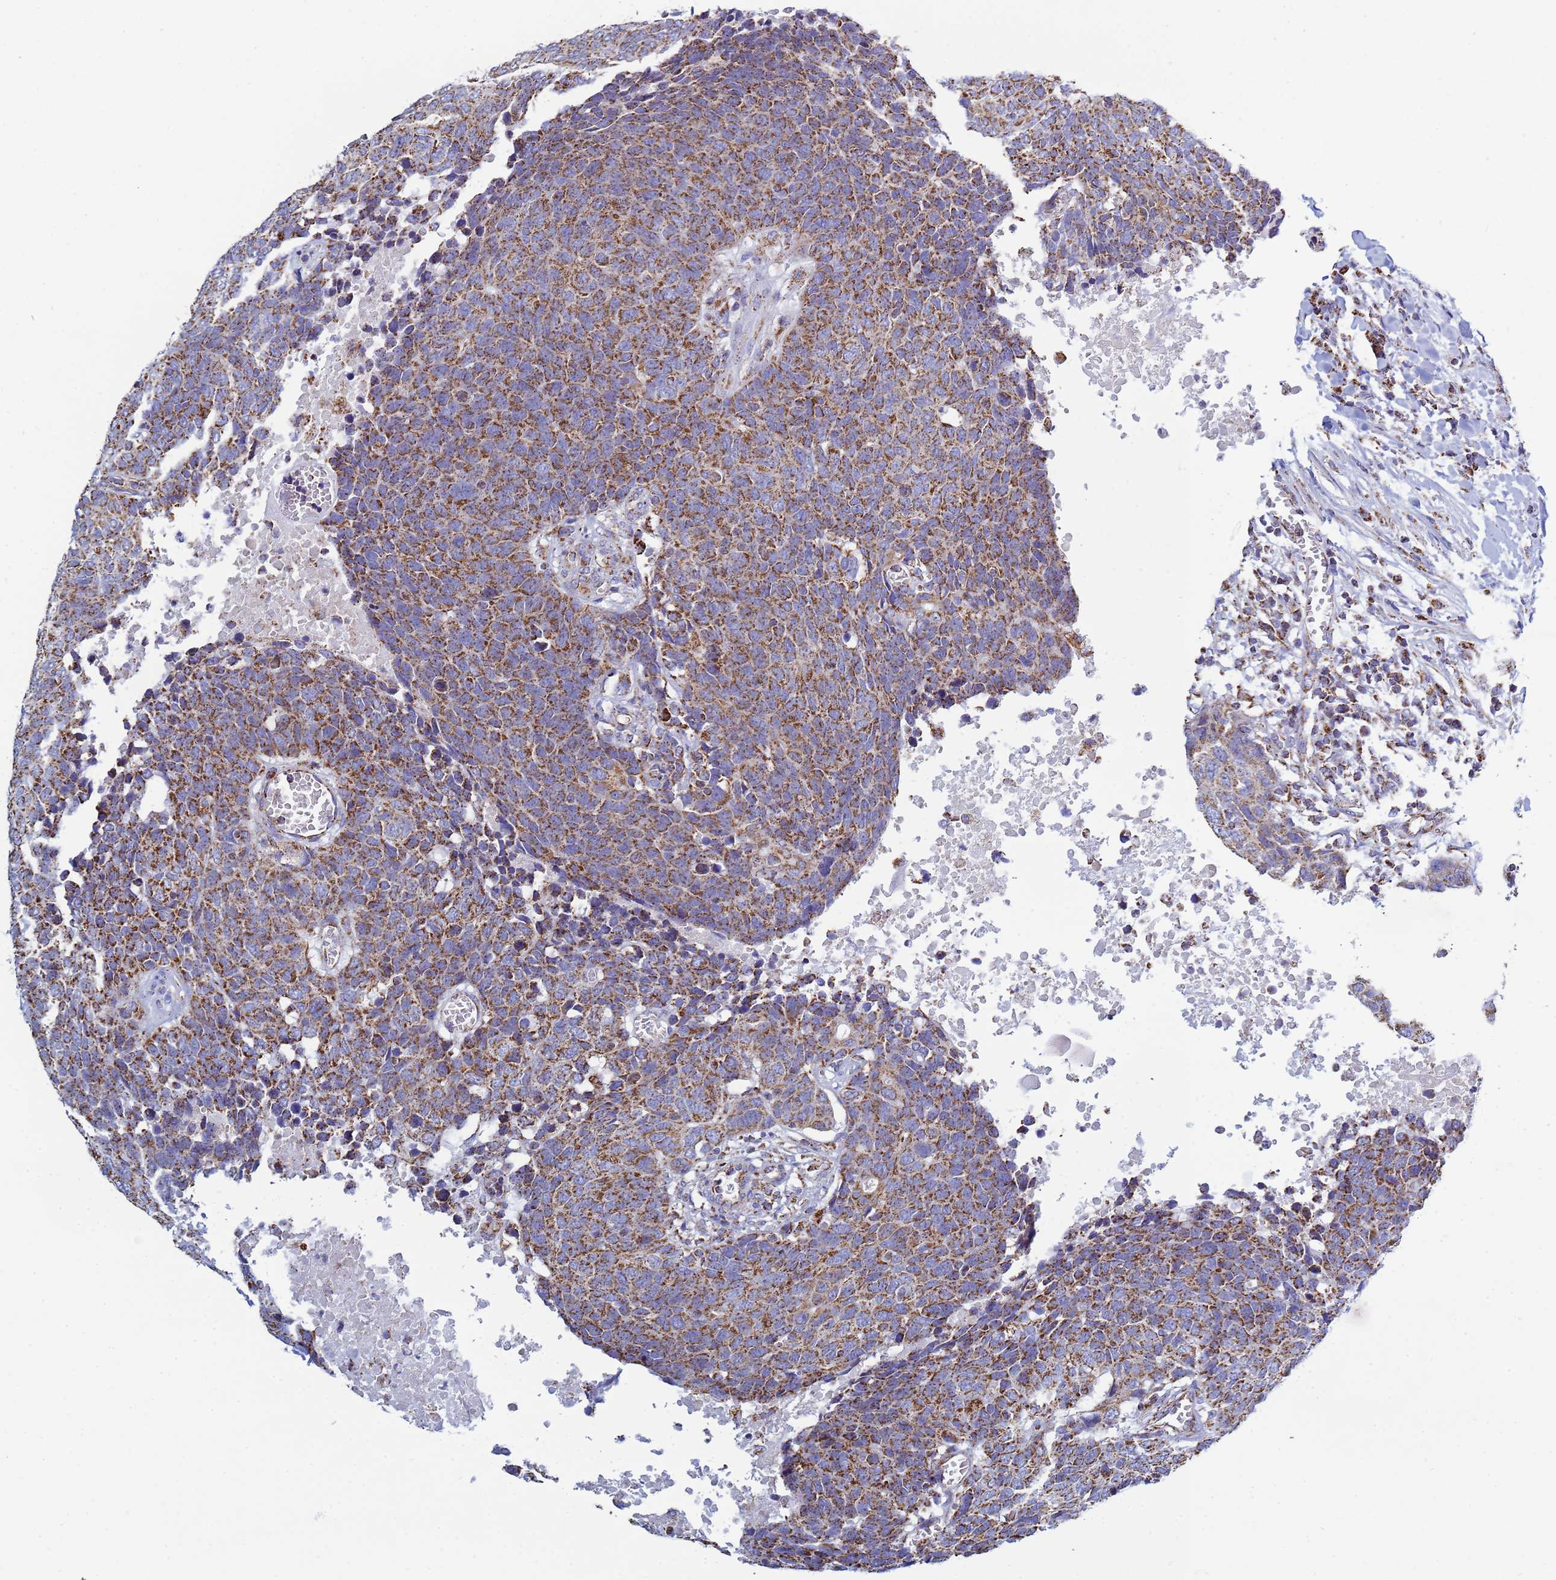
{"staining": {"intensity": "moderate", "quantity": ">75%", "location": "cytoplasmic/membranous"}, "tissue": "head and neck cancer", "cell_type": "Tumor cells", "image_type": "cancer", "snomed": [{"axis": "morphology", "description": "Squamous cell carcinoma, NOS"}, {"axis": "topography", "description": "Head-Neck"}], "caption": "Immunohistochemical staining of human head and neck cancer displays medium levels of moderate cytoplasmic/membranous positivity in about >75% of tumor cells.", "gene": "COQ4", "patient": {"sex": "male", "age": 66}}